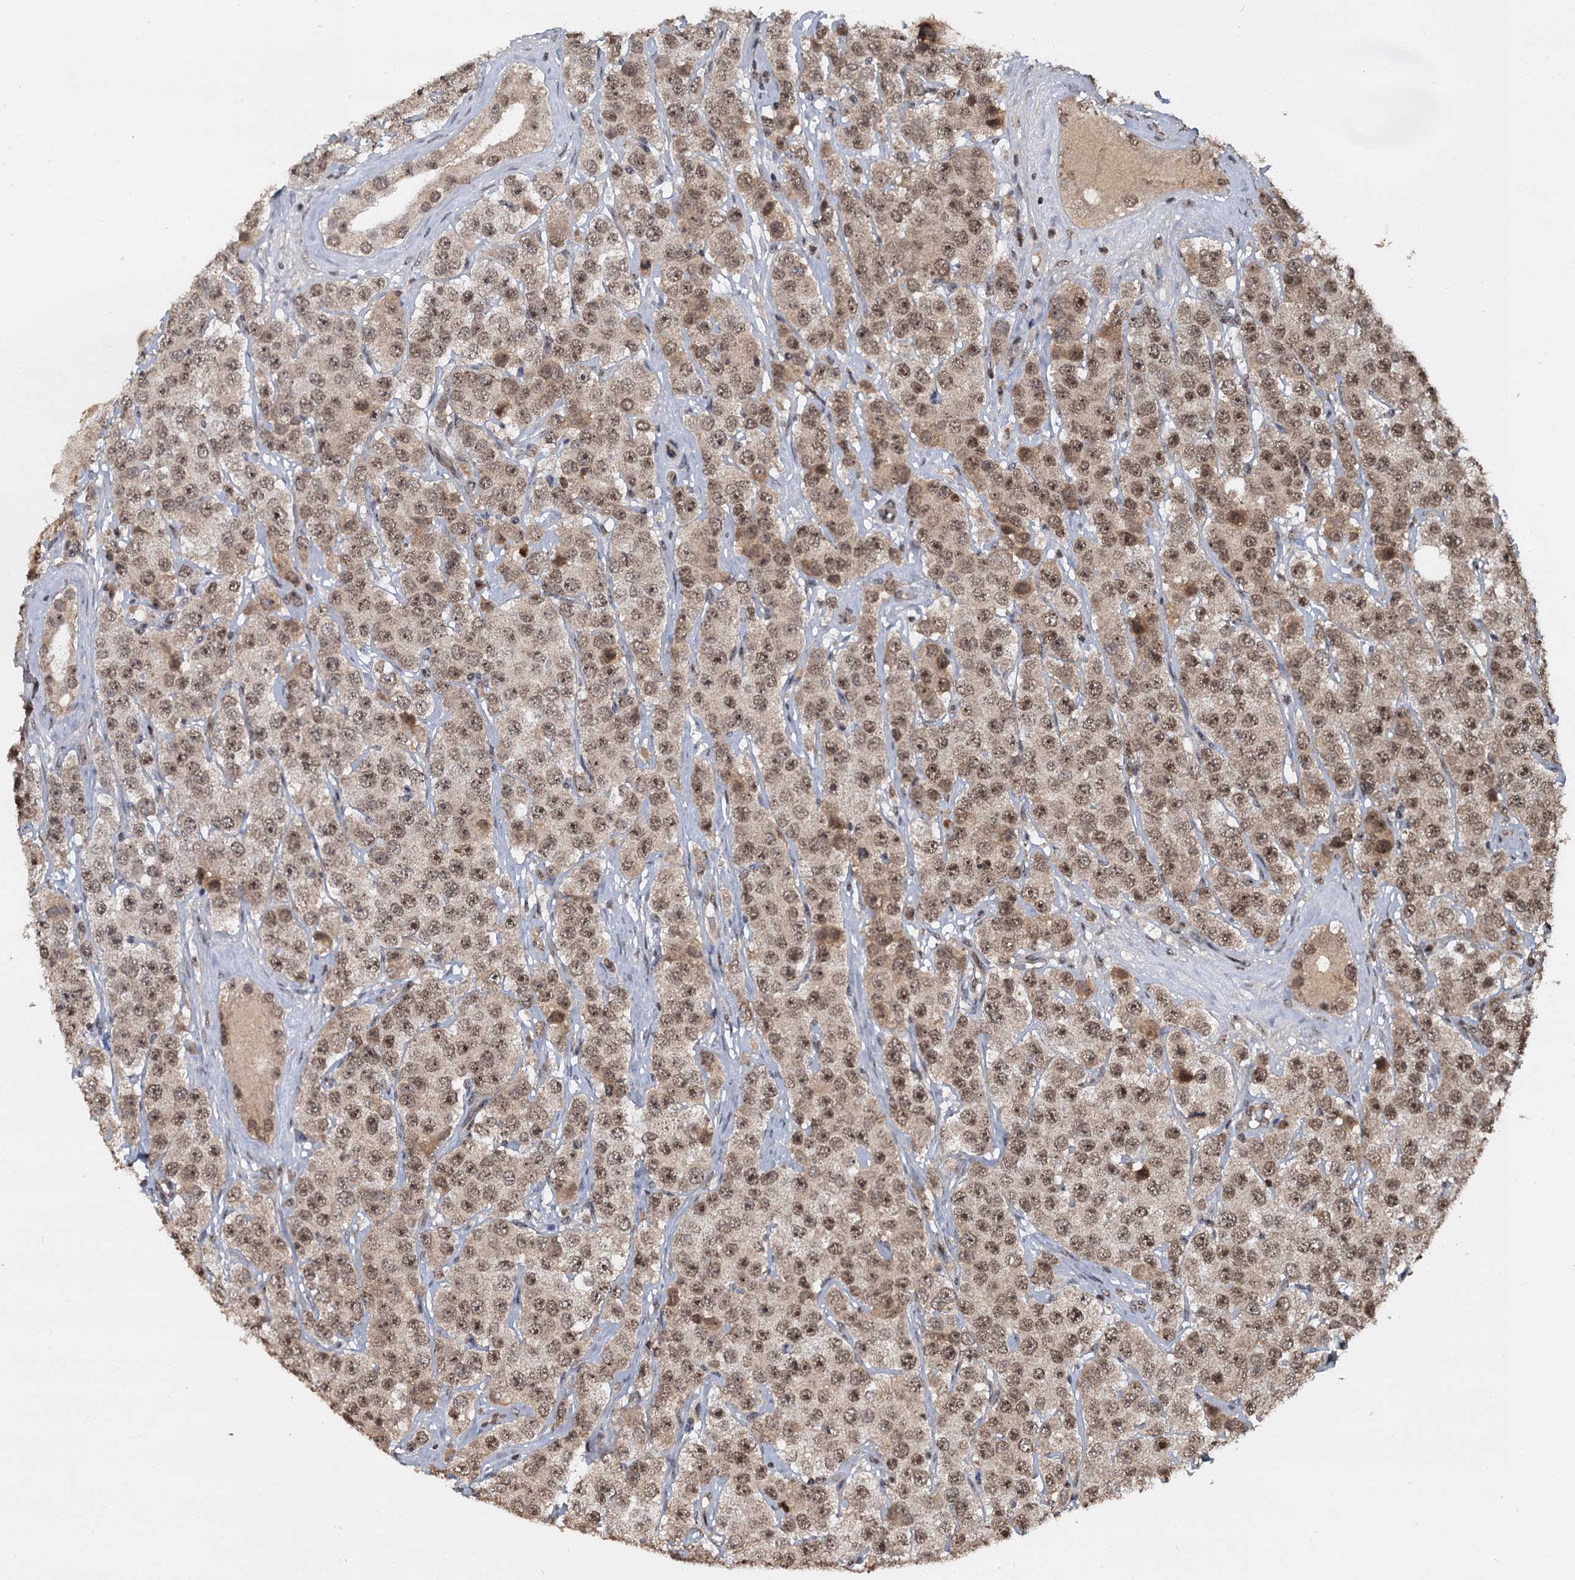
{"staining": {"intensity": "moderate", "quantity": ">75%", "location": "cytoplasmic/membranous,nuclear"}, "tissue": "testis cancer", "cell_type": "Tumor cells", "image_type": "cancer", "snomed": [{"axis": "morphology", "description": "Seminoma, NOS"}, {"axis": "topography", "description": "Testis"}], "caption": "Testis cancer stained with immunohistochemistry (IHC) displays moderate cytoplasmic/membranous and nuclear staining in about >75% of tumor cells.", "gene": "FAM216B", "patient": {"sex": "male", "age": 28}}